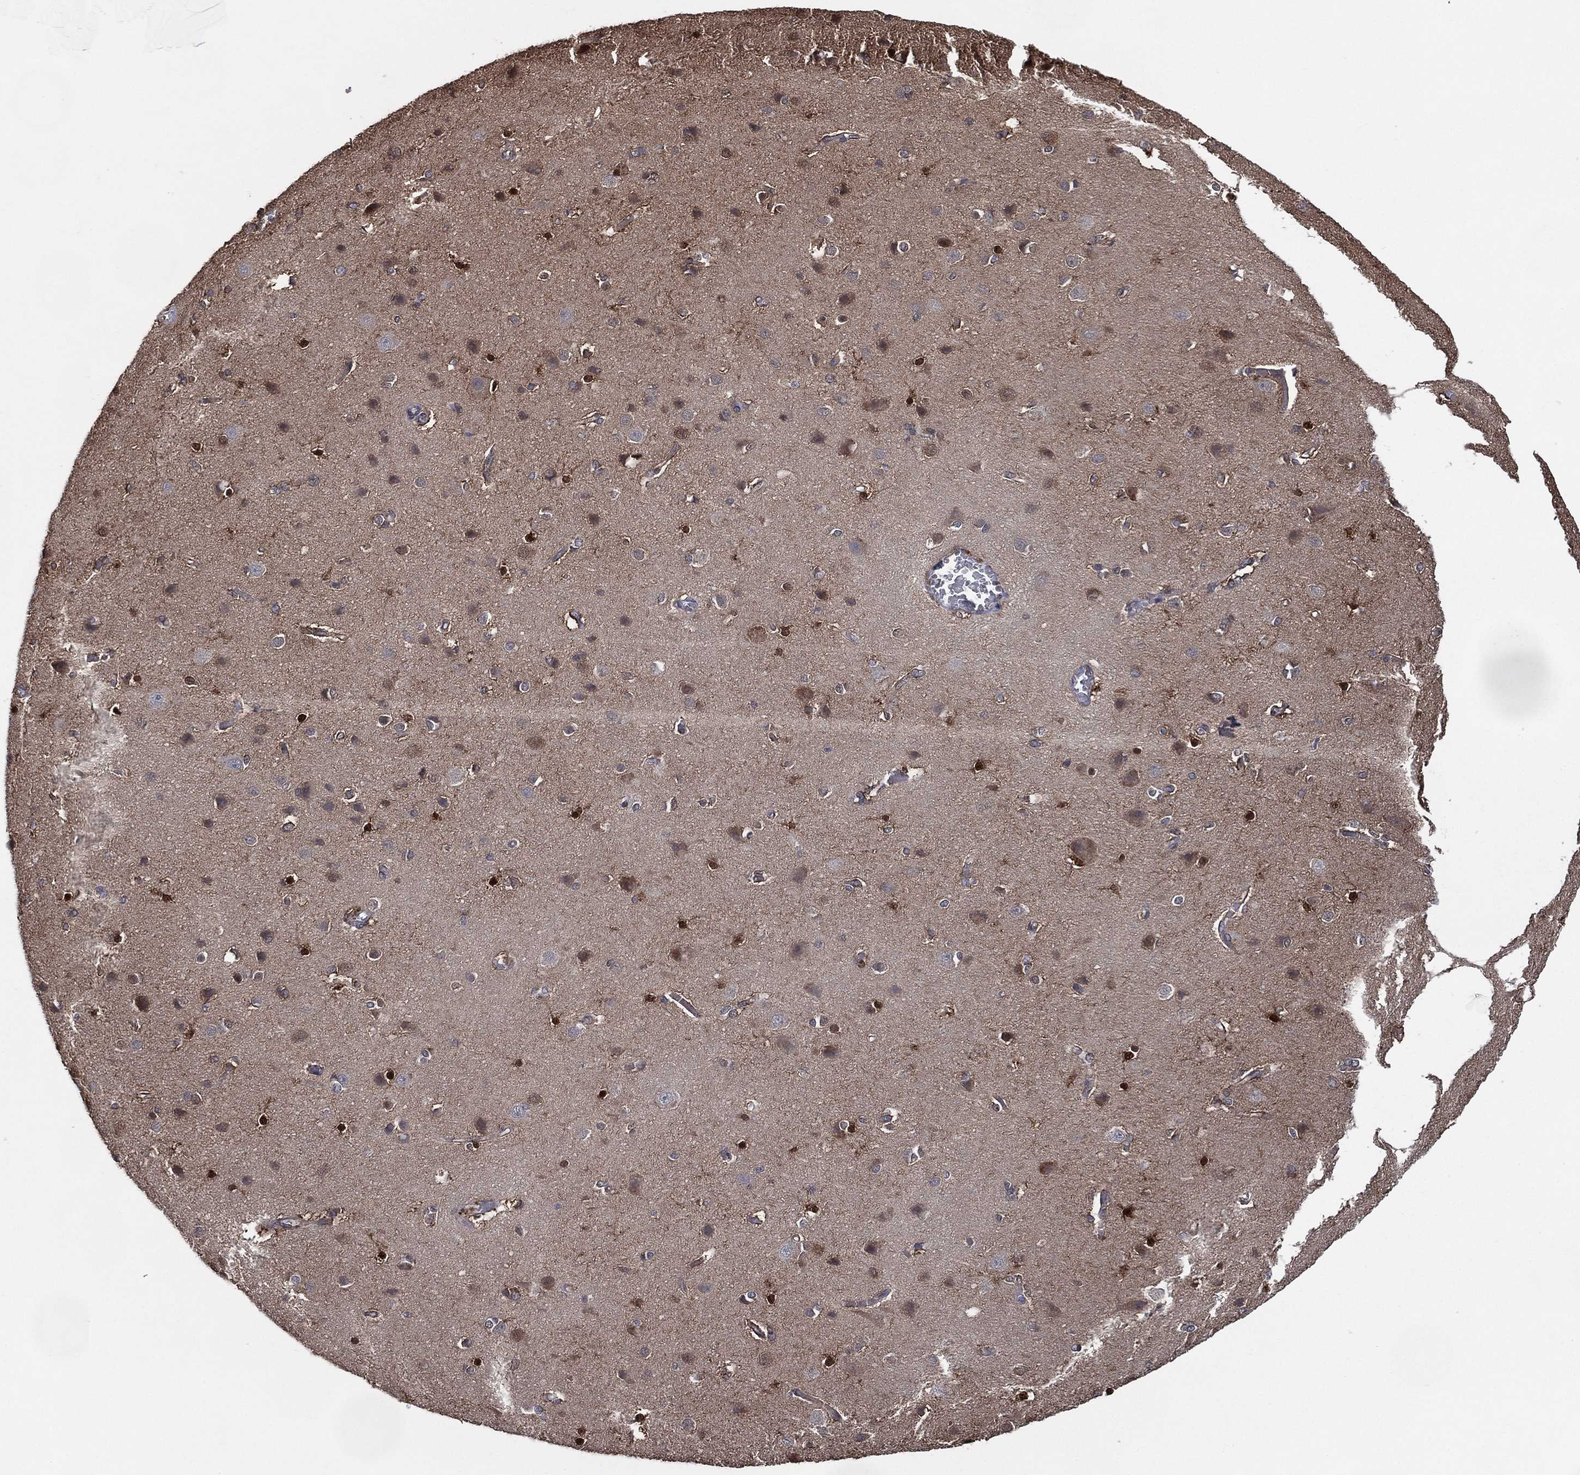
{"staining": {"intensity": "moderate", "quantity": "25%-75%", "location": "cytoplasmic/membranous"}, "tissue": "cerebral cortex", "cell_type": "Endothelial cells", "image_type": "normal", "snomed": [{"axis": "morphology", "description": "Normal tissue, NOS"}, {"axis": "topography", "description": "Cerebral cortex"}], "caption": "Immunohistochemical staining of unremarkable cerebral cortex reveals moderate cytoplasmic/membranous protein staining in about 25%-75% of endothelial cells. (DAB = brown stain, brightfield microscopy at high magnification).", "gene": "AK1", "patient": {"sex": "male", "age": 37}}